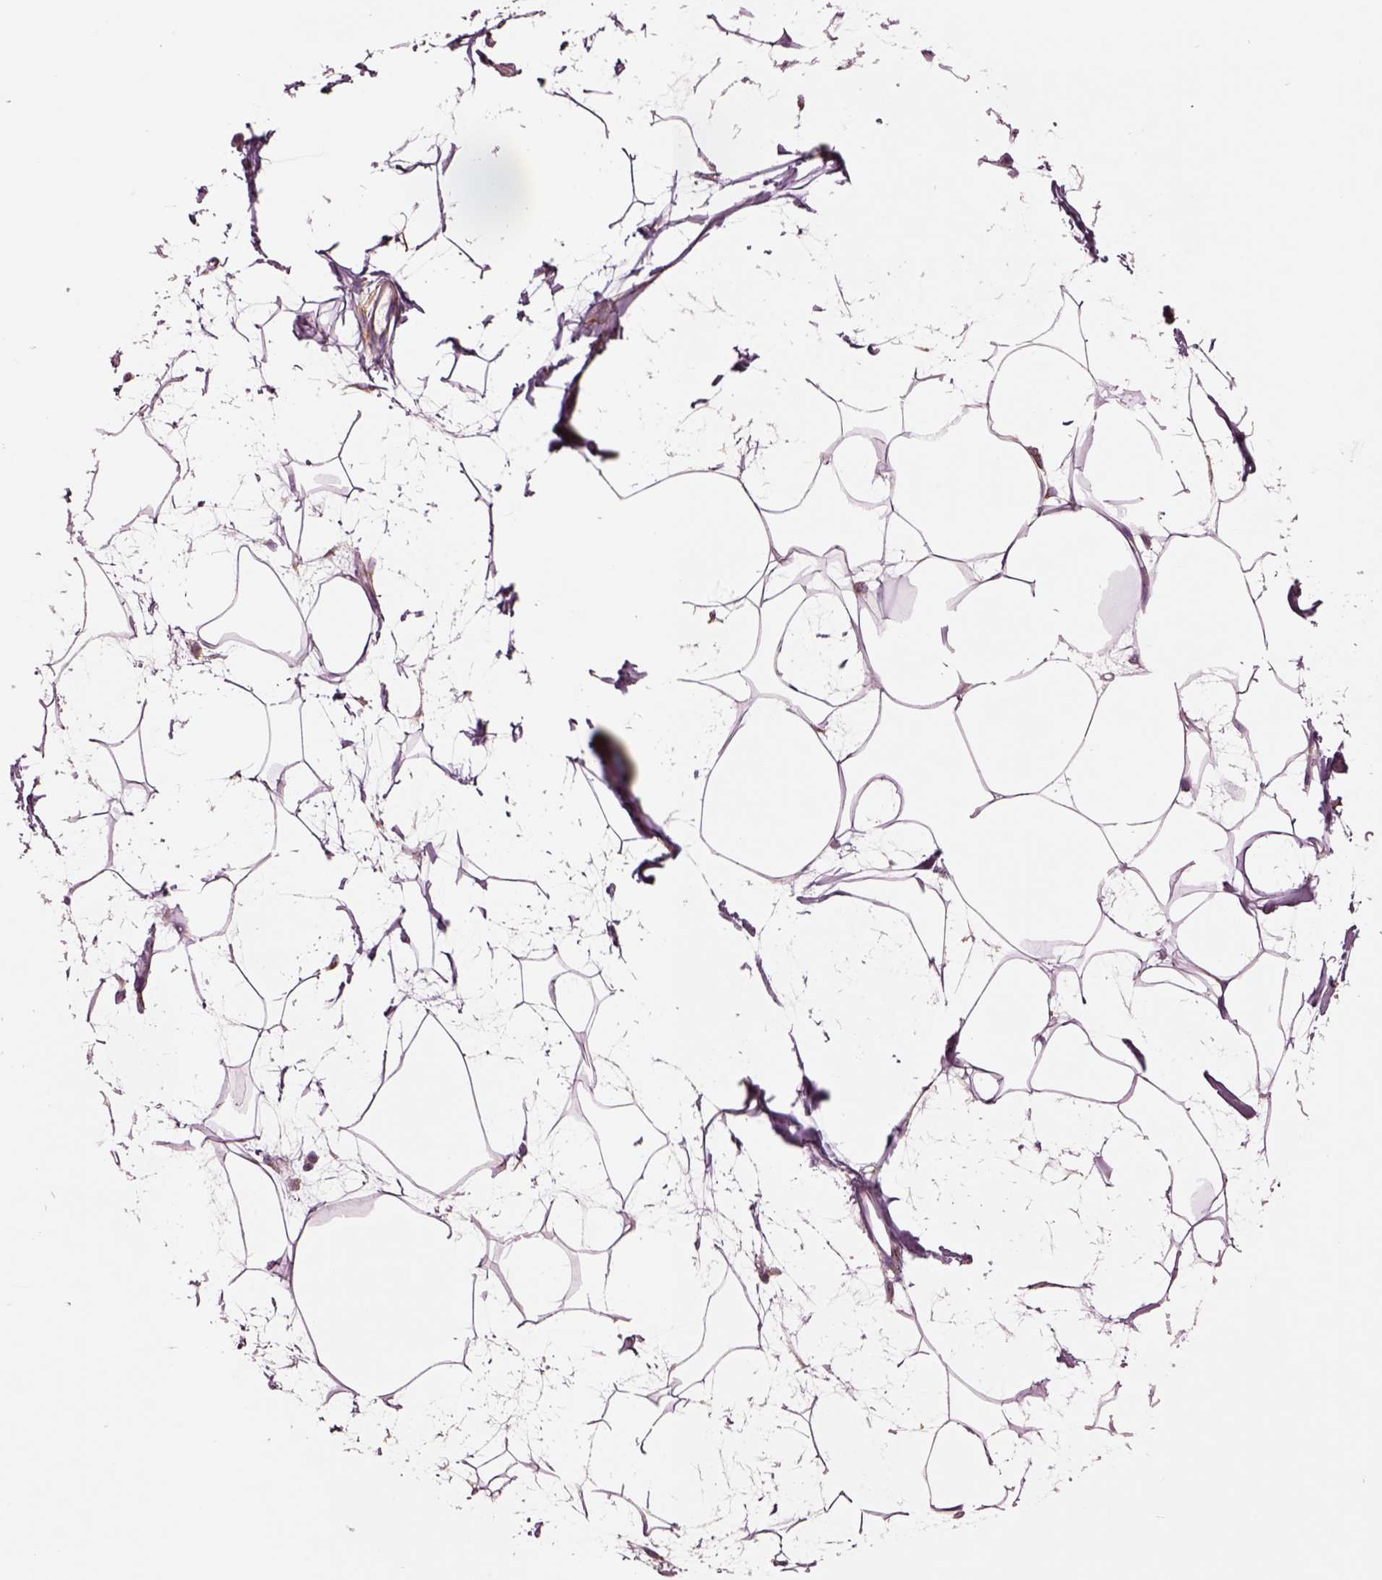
{"staining": {"intensity": "negative", "quantity": "none", "location": "none"}, "tissue": "breast", "cell_type": "Adipocytes", "image_type": "normal", "snomed": [{"axis": "morphology", "description": "Normal tissue, NOS"}, {"axis": "topography", "description": "Breast"}], "caption": "Breast stained for a protein using immunohistochemistry reveals no expression adipocytes.", "gene": "SEC23A", "patient": {"sex": "female", "age": 45}}